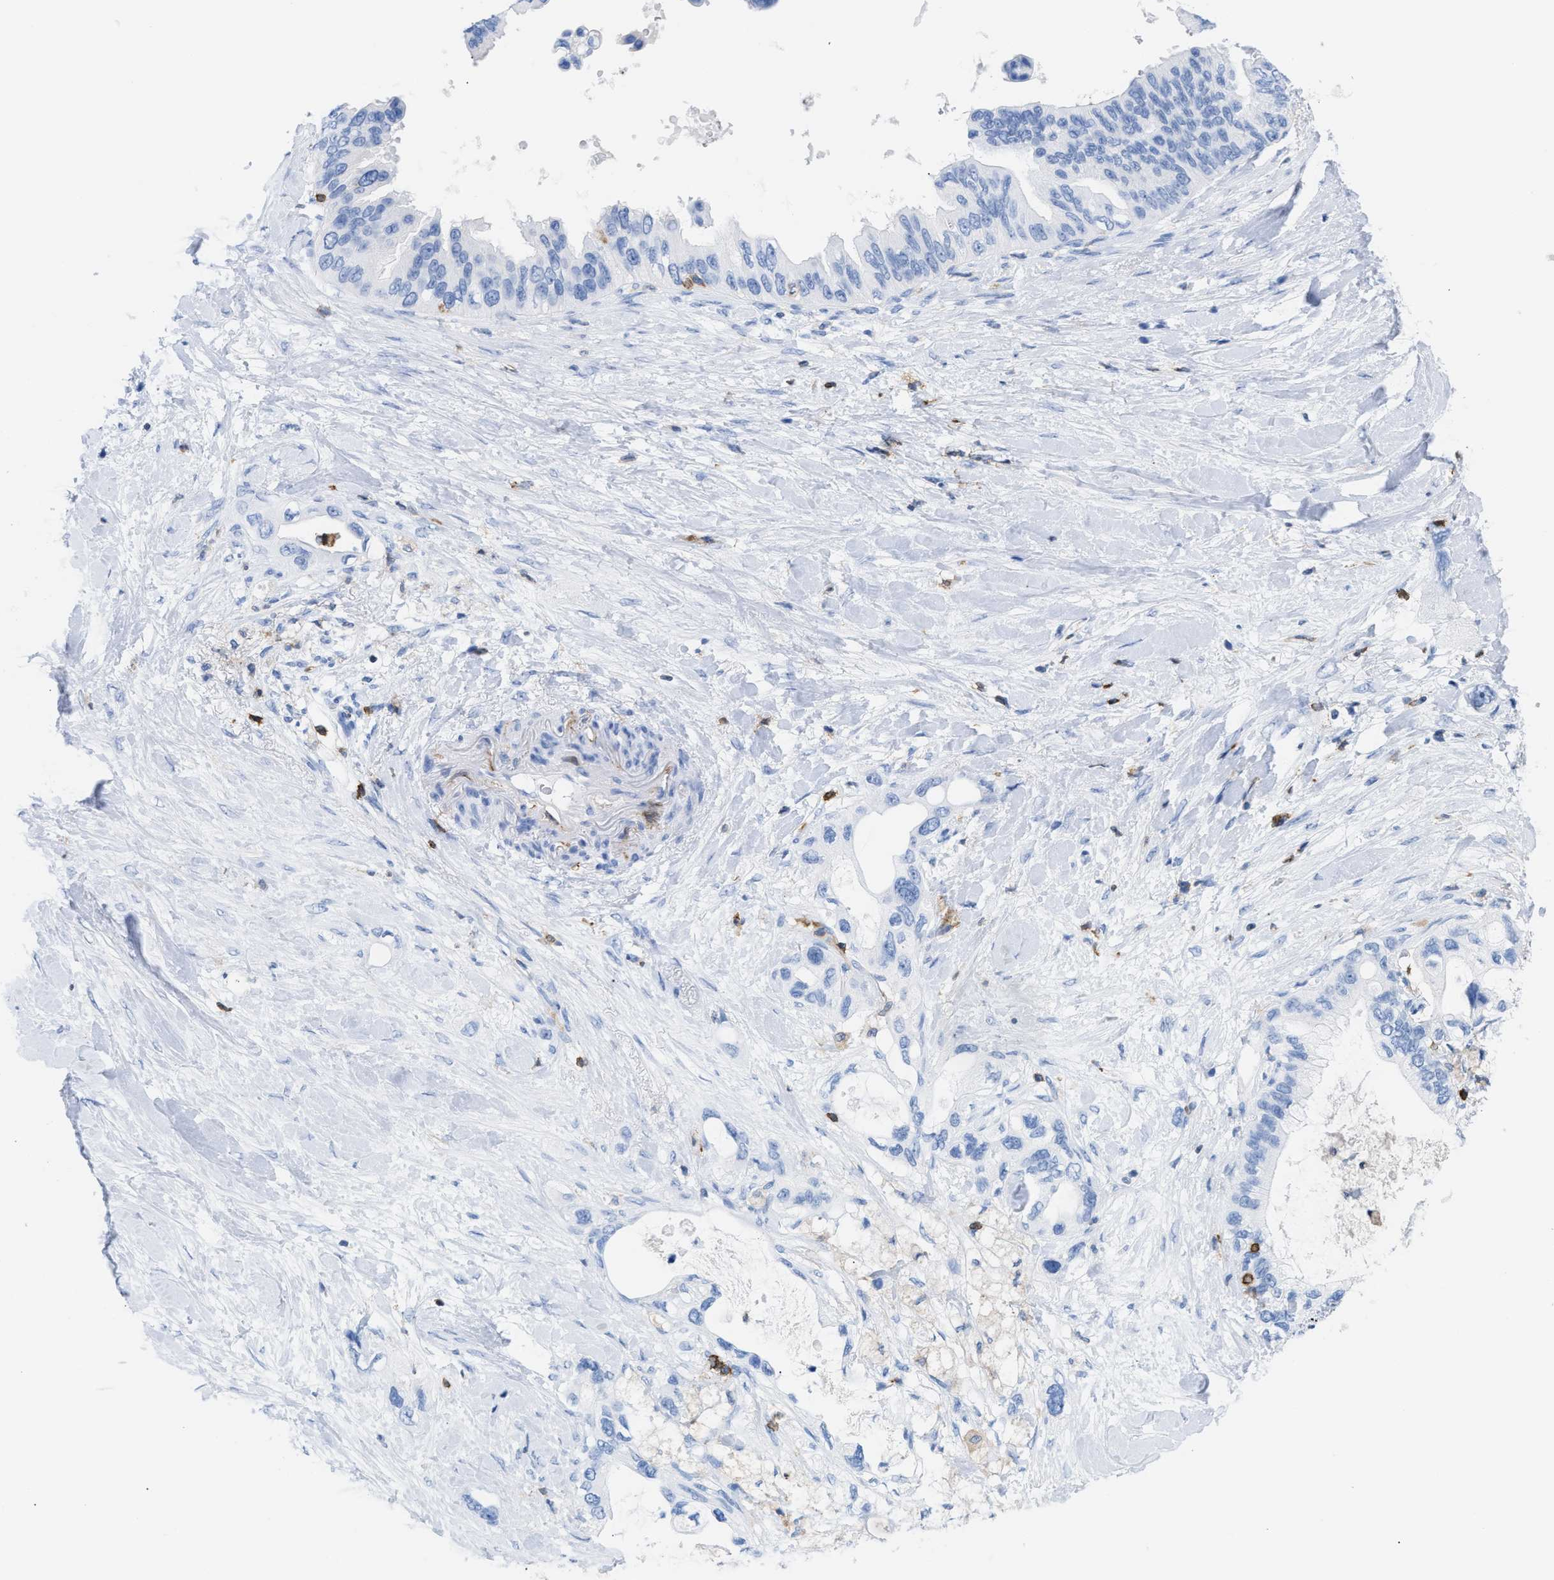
{"staining": {"intensity": "negative", "quantity": "none", "location": "none"}, "tissue": "pancreatic cancer", "cell_type": "Tumor cells", "image_type": "cancer", "snomed": [{"axis": "morphology", "description": "Adenocarcinoma, NOS"}, {"axis": "topography", "description": "Pancreas"}], "caption": "Adenocarcinoma (pancreatic) was stained to show a protein in brown. There is no significant positivity in tumor cells.", "gene": "LCP1", "patient": {"sex": "female", "age": 56}}